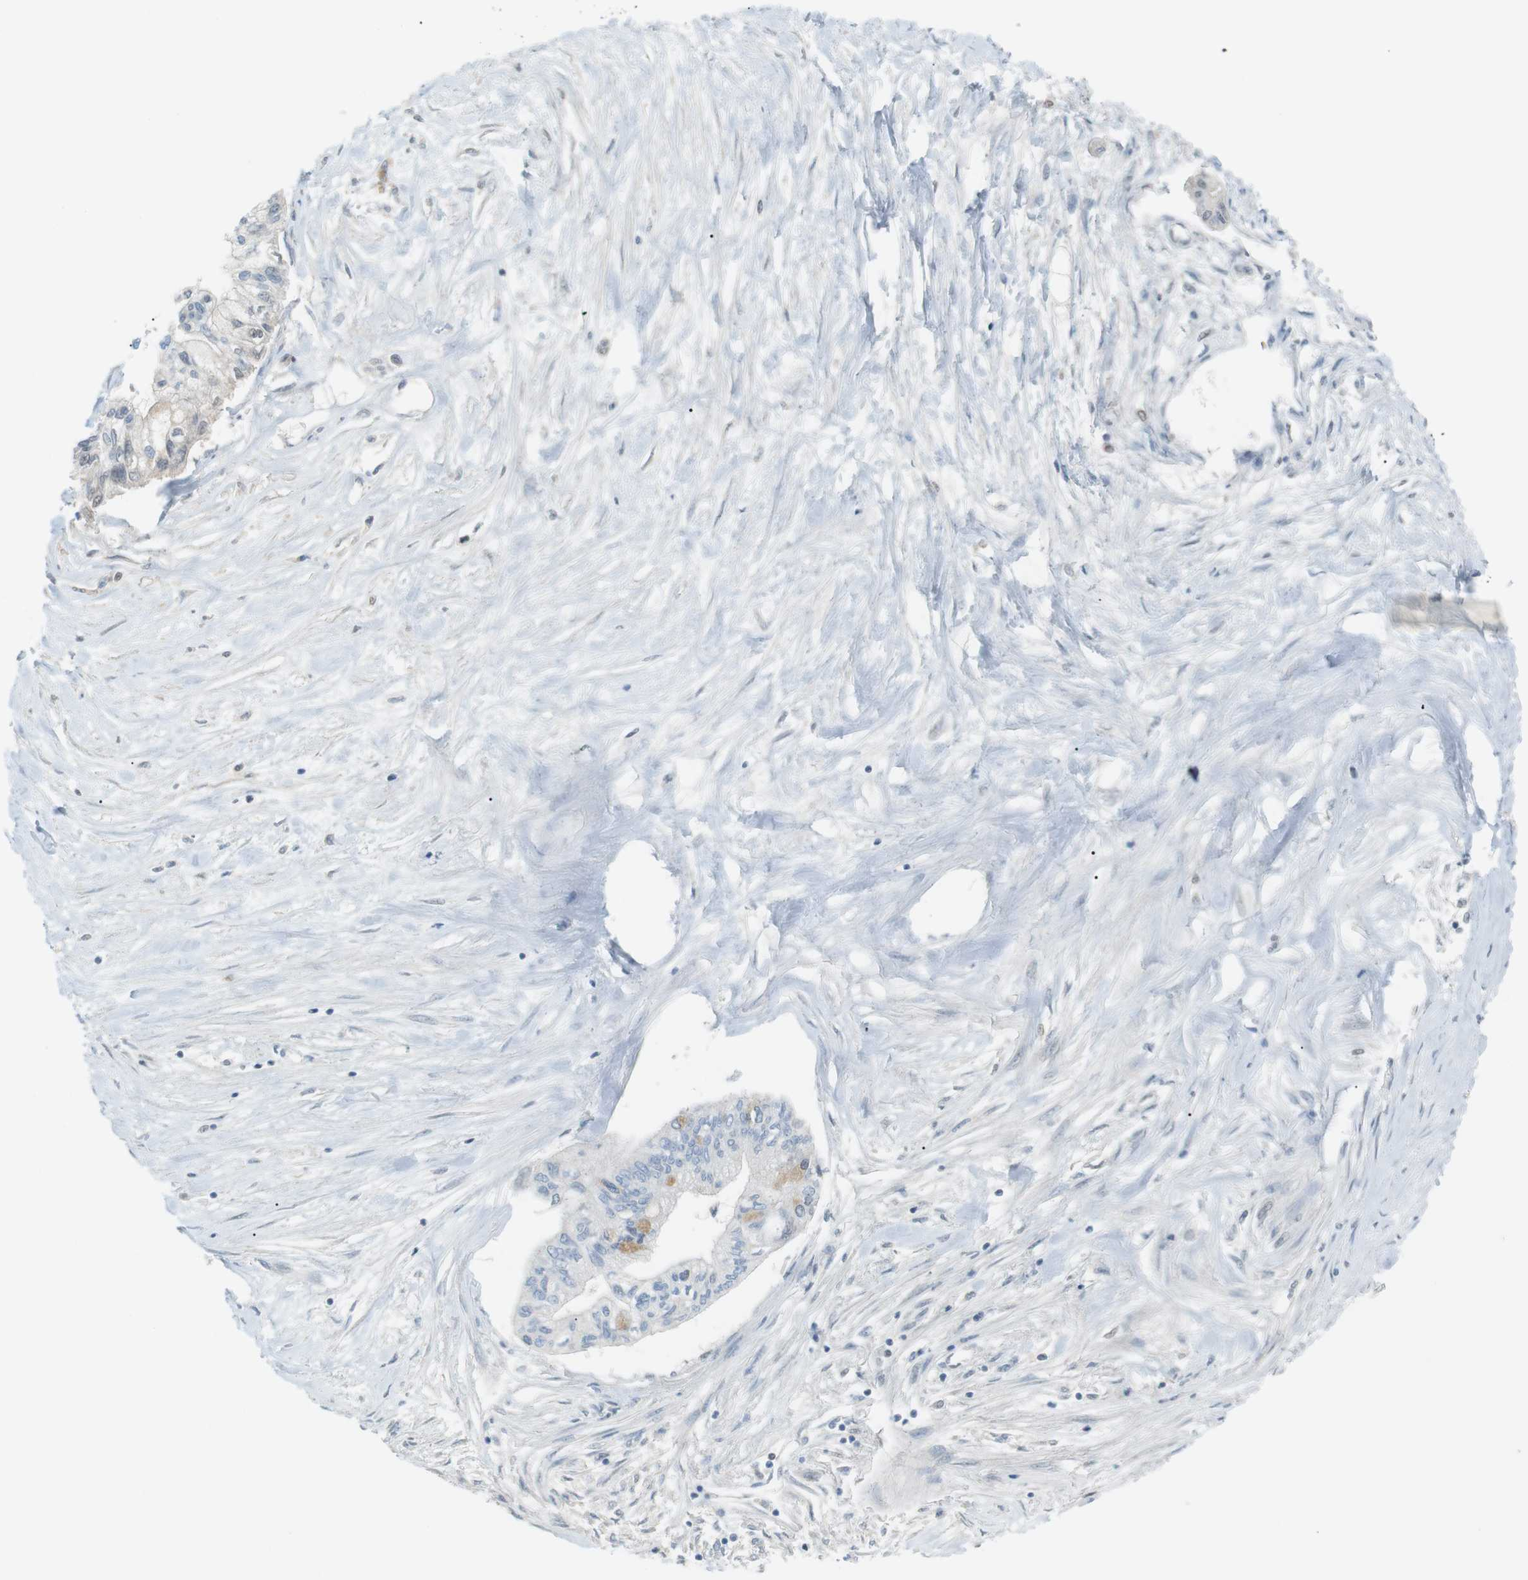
{"staining": {"intensity": "negative", "quantity": "none", "location": "none"}, "tissue": "pancreatic cancer", "cell_type": "Tumor cells", "image_type": "cancer", "snomed": [{"axis": "morphology", "description": "Adenocarcinoma, NOS"}, {"axis": "topography", "description": "Pancreas"}], "caption": "Tumor cells are negative for protein expression in human pancreatic adenocarcinoma.", "gene": "AZGP1", "patient": {"sex": "female", "age": 77}}